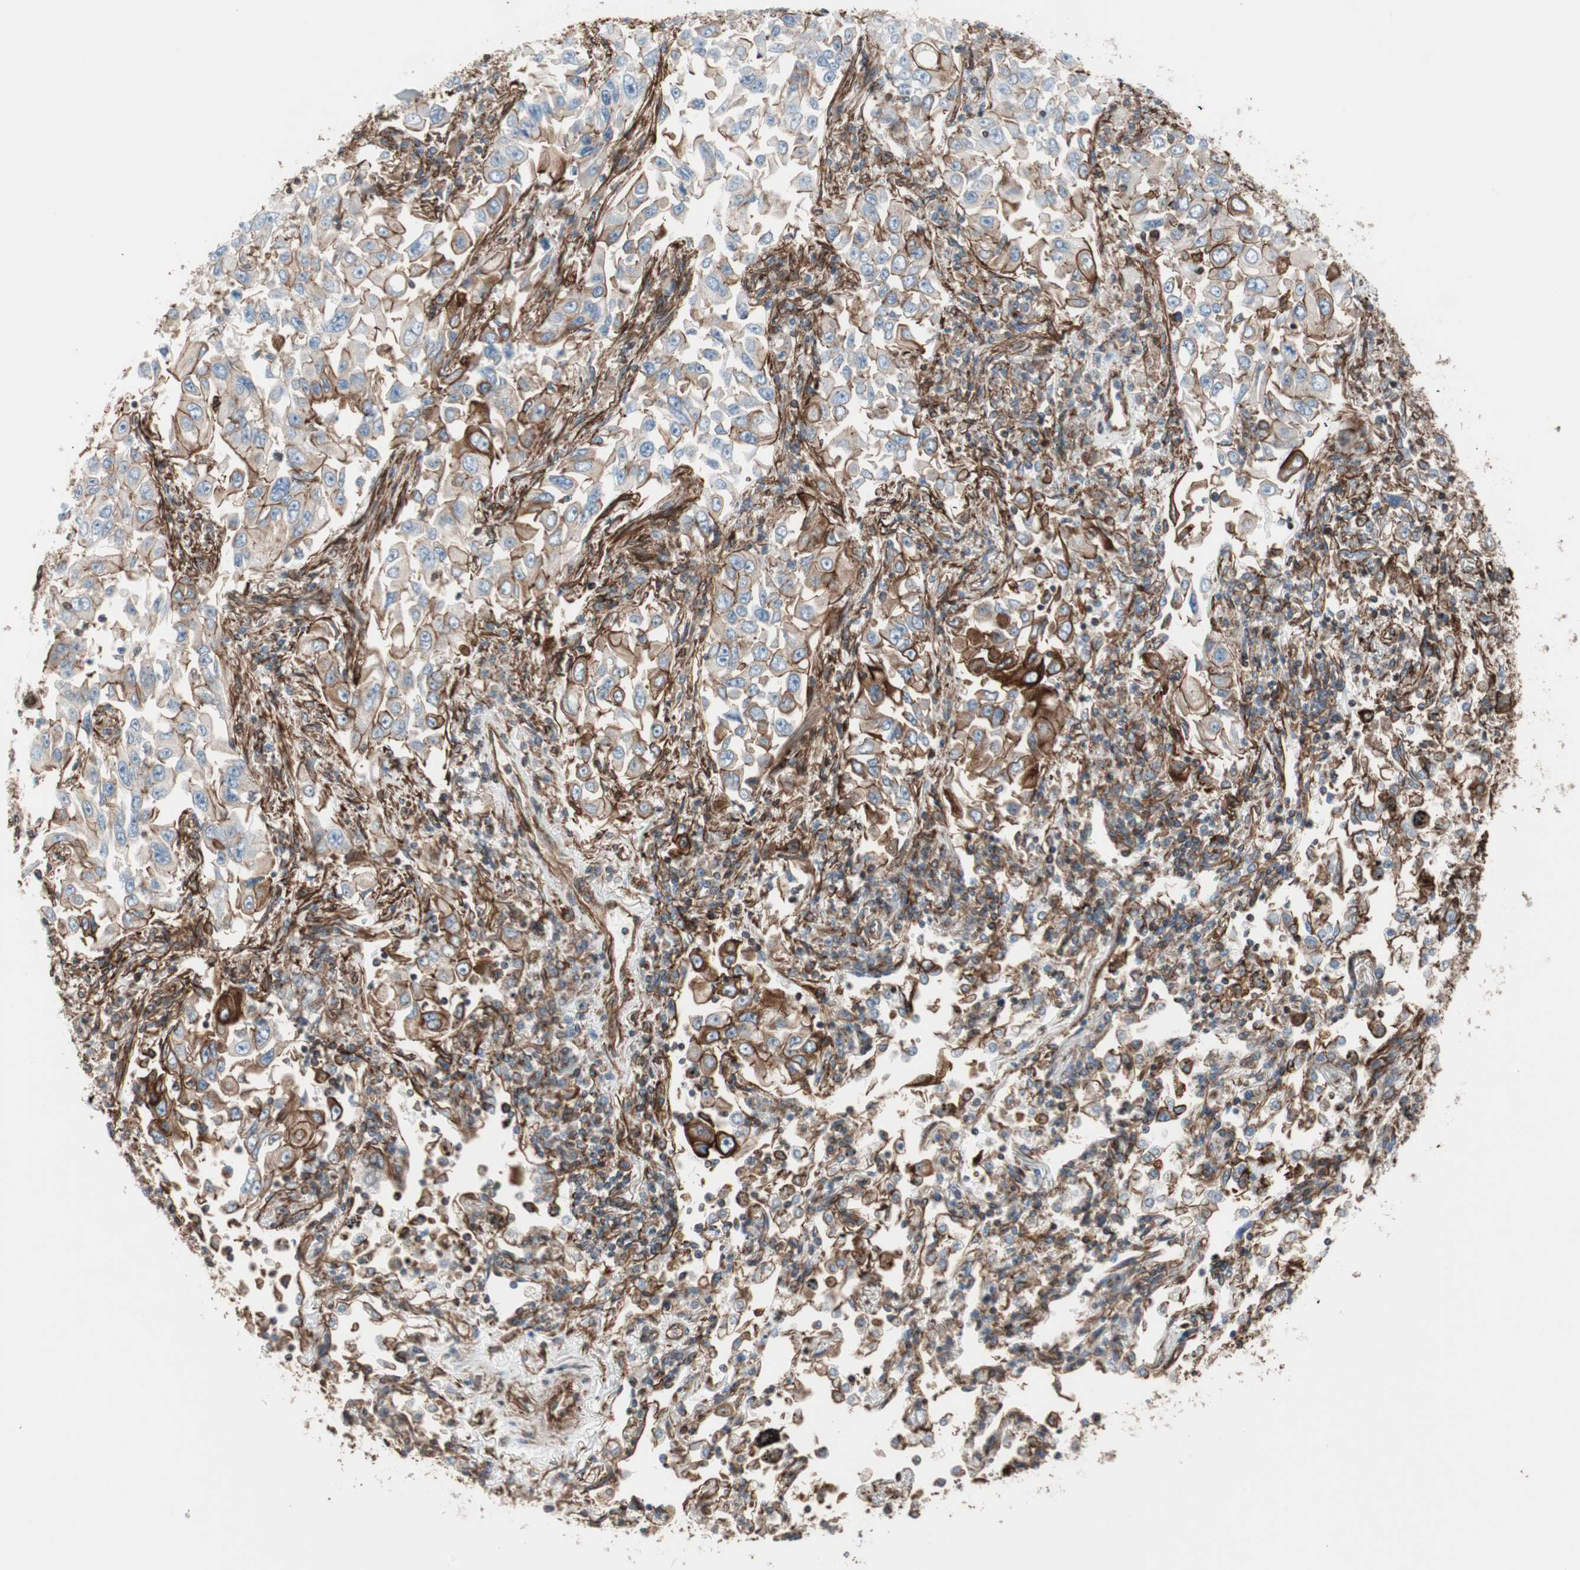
{"staining": {"intensity": "strong", "quantity": "<25%", "location": "cytoplasmic/membranous"}, "tissue": "lung cancer", "cell_type": "Tumor cells", "image_type": "cancer", "snomed": [{"axis": "morphology", "description": "Adenocarcinoma, NOS"}, {"axis": "topography", "description": "Lung"}], "caption": "Immunohistochemical staining of lung adenocarcinoma reveals medium levels of strong cytoplasmic/membranous positivity in approximately <25% of tumor cells.", "gene": "TCTA", "patient": {"sex": "male", "age": 84}}